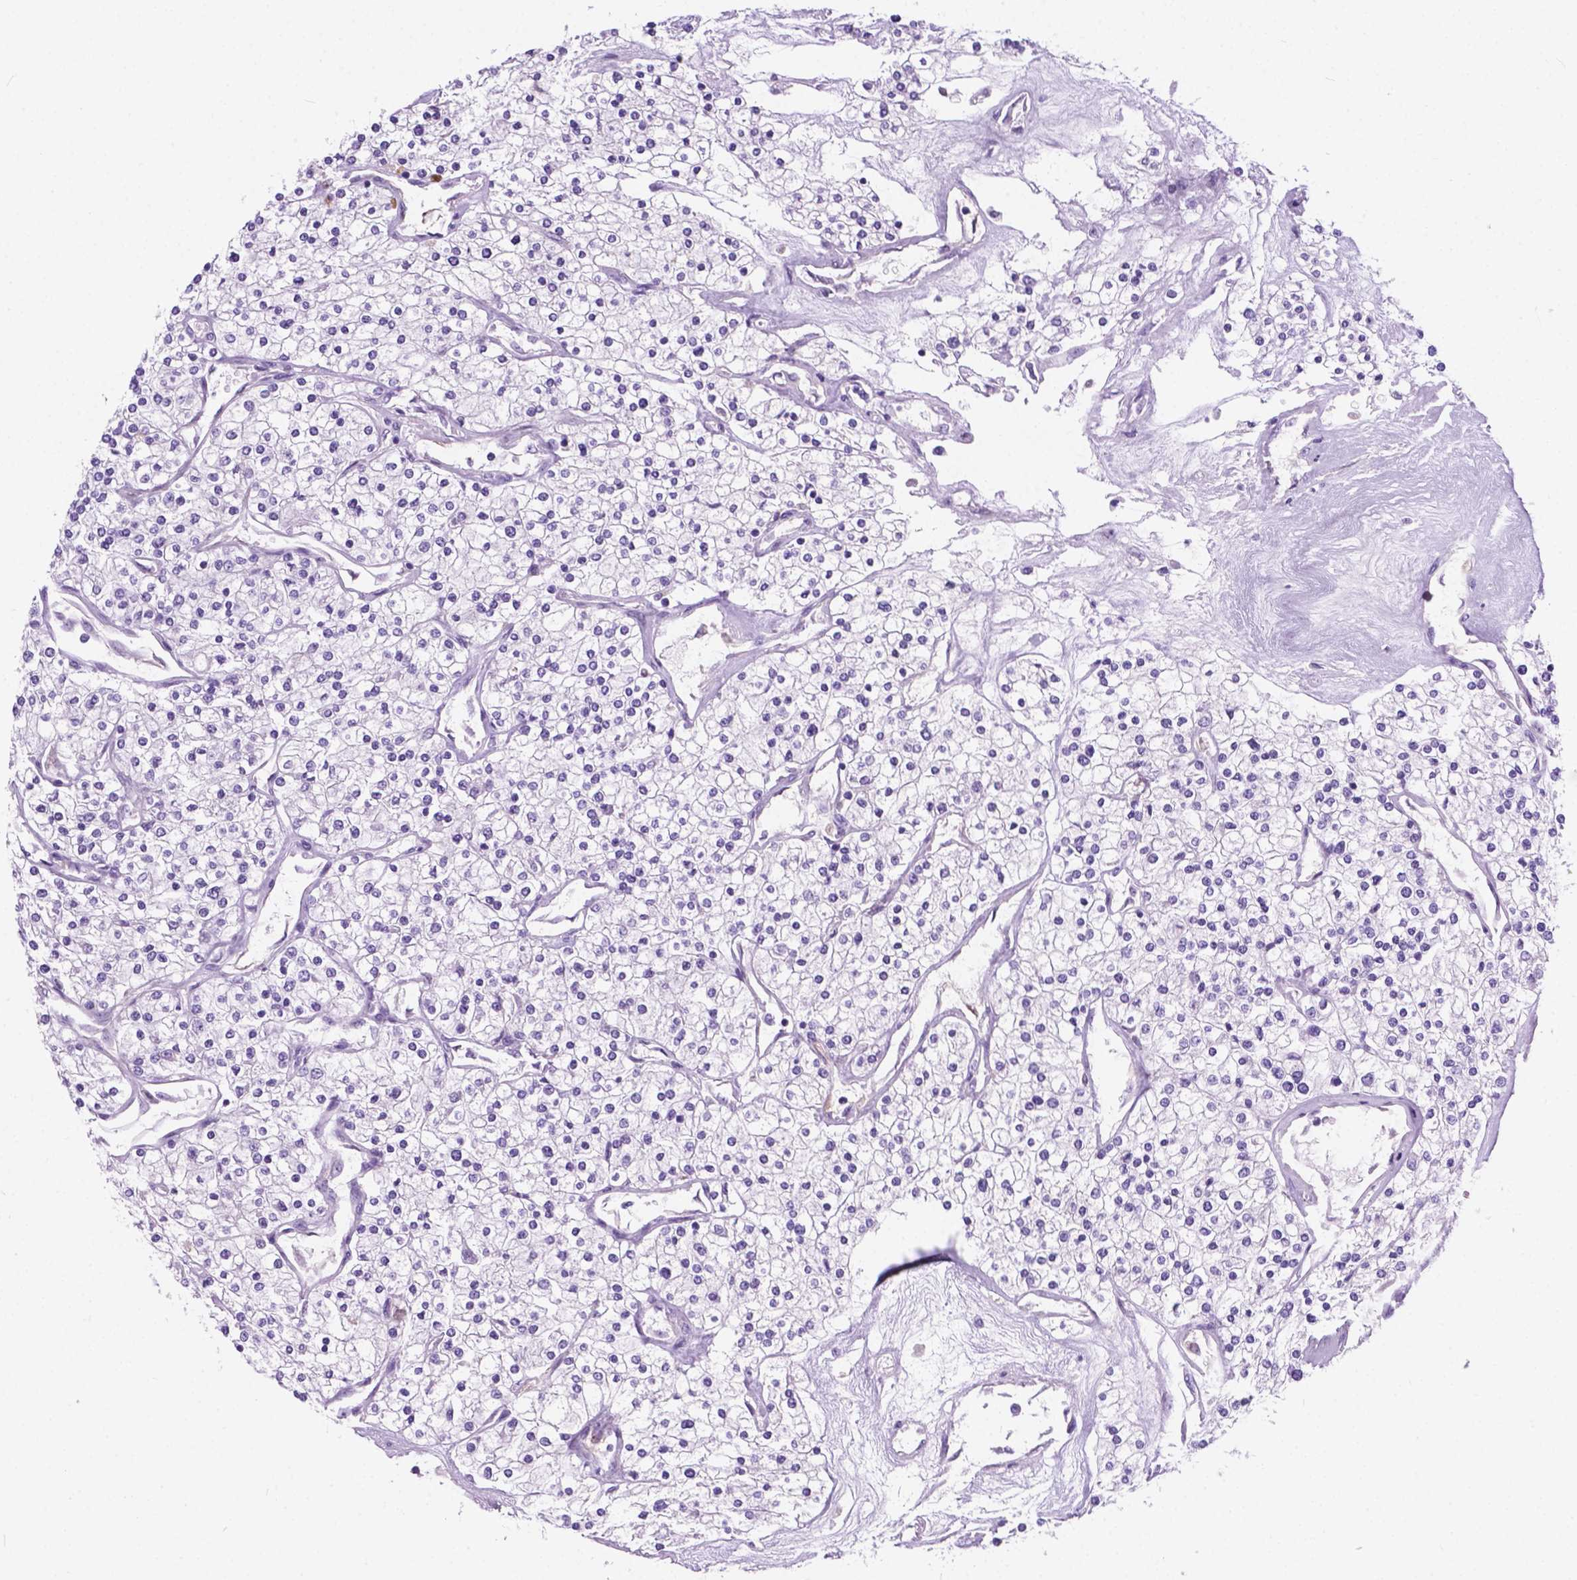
{"staining": {"intensity": "negative", "quantity": "none", "location": "none"}, "tissue": "renal cancer", "cell_type": "Tumor cells", "image_type": "cancer", "snomed": [{"axis": "morphology", "description": "Adenocarcinoma, NOS"}, {"axis": "topography", "description": "Kidney"}], "caption": "The photomicrograph demonstrates no staining of tumor cells in renal adenocarcinoma.", "gene": "ARMS2", "patient": {"sex": "male", "age": 80}}